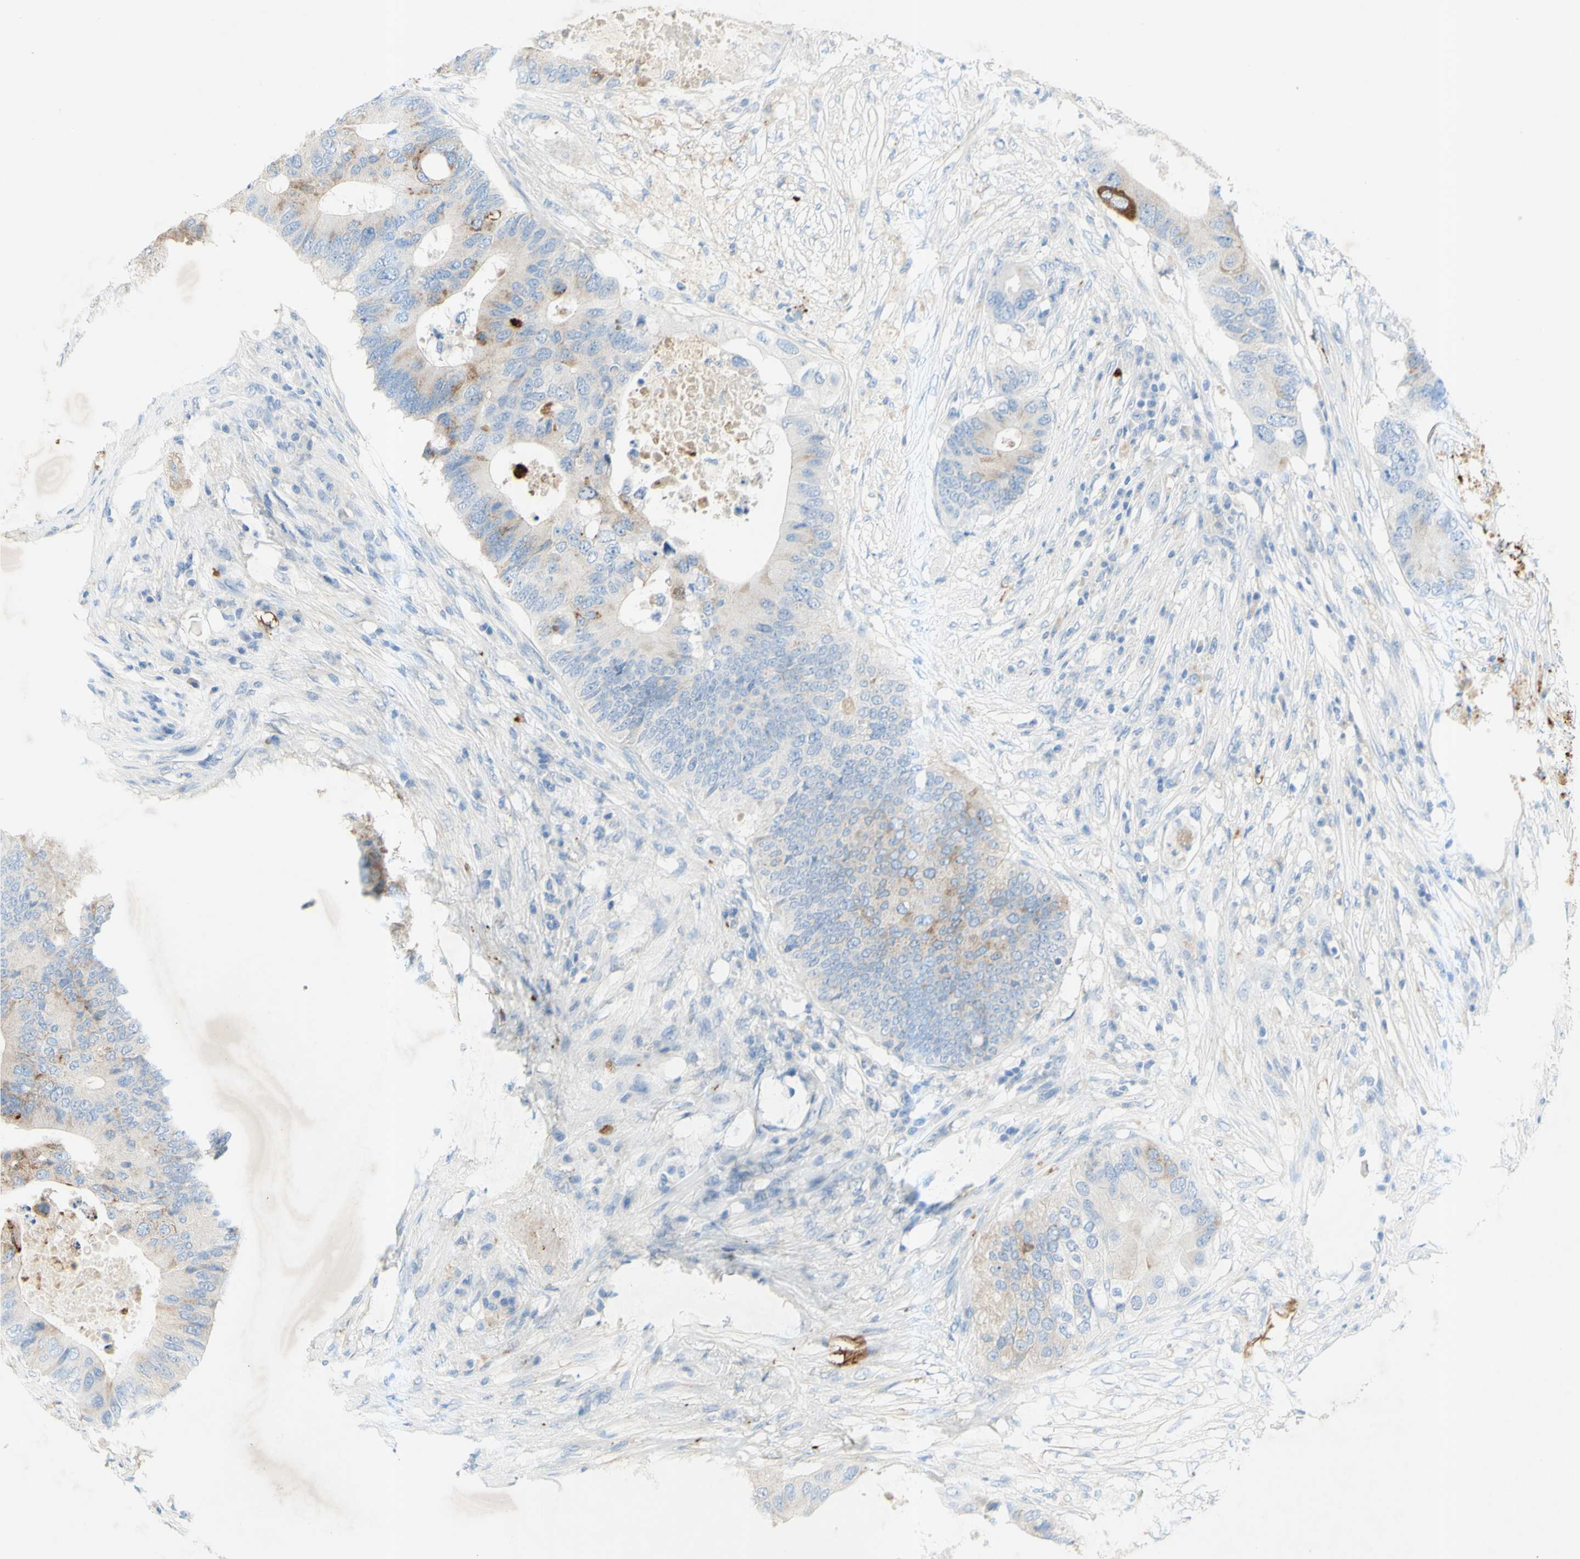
{"staining": {"intensity": "weak", "quantity": ">75%", "location": "cytoplasmic/membranous"}, "tissue": "colorectal cancer", "cell_type": "Tumor cells", "image_type": "cancer", "snomed": [{"axis": "morphology", "description": "Adenocarcinoma, NOS"}, {"axis": "topography", "description": "Colon"}], "caption": "Weak cytoplasmic/membranous expression for a protein is seen in about >75% of tumor cells of adenocarcinoma (colorectal) using IHC.", "gene": "GDF15", "patient": {"sex": "male", "age": 71}}